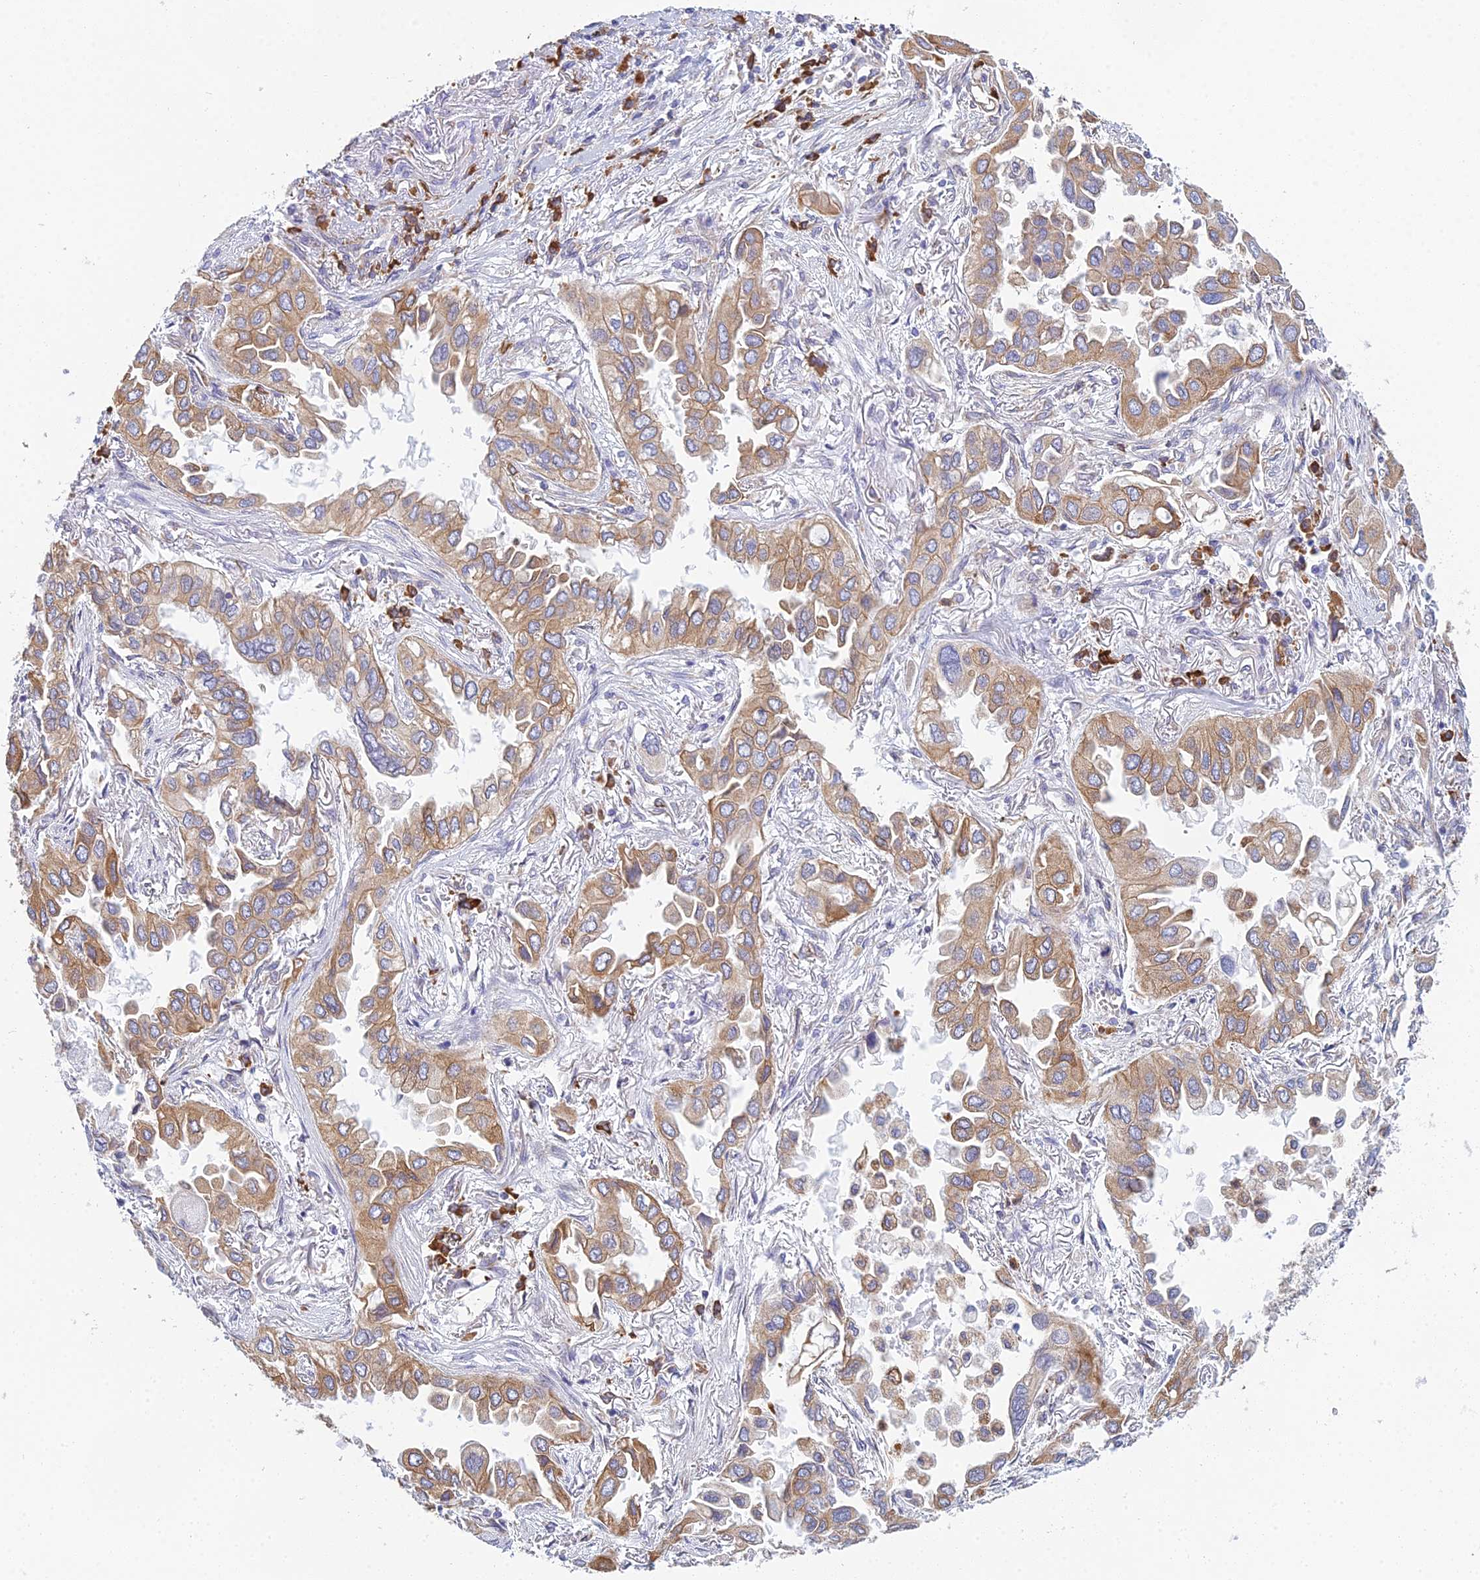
{"staining": {"intensity": "moderate", "quantity": ">75%", "location": "cytoplasmic/membranous"}, "tissue": "lung cancer", "cell_type": "Tumor cells", "image_type": "cancer", "snomed": [{"axis": "morphology", "description": "Adenocarcinoma, NOS"}, {"axis": "topography", "description": "Lung"}], "caption": "Protein analysis of adenocarcinoma (lung) tissue exhibits moderate cytoplasmic/membranous positivity in about >75% of tumor cells.", "gene": "HM13", "patient": {"sex": "female", "age": 76}}